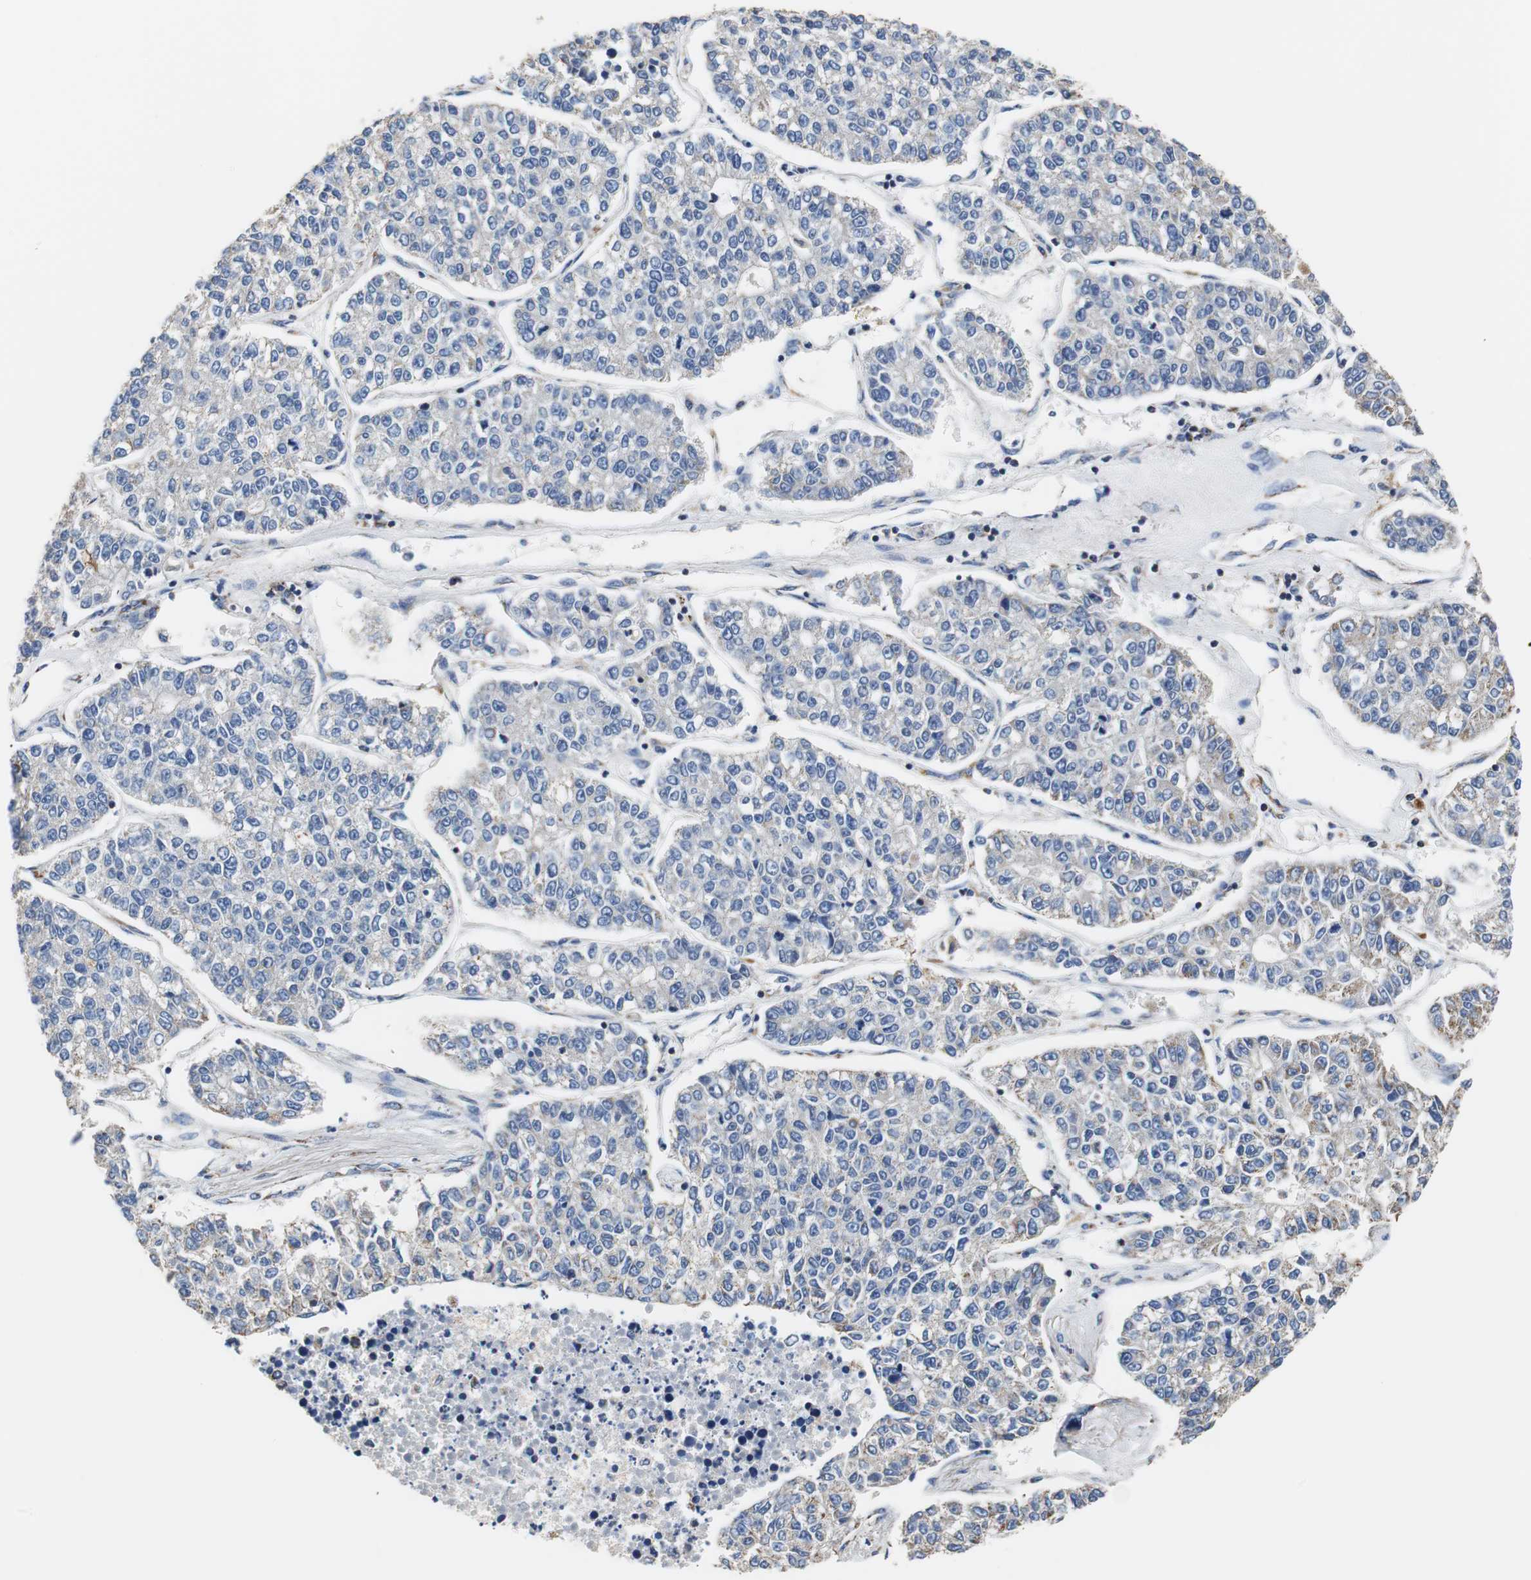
{"staining": {"intensity": "negative", "quantity": "none", "location": "none"}, "tissue": "lung cancer", "cell_type": "Tumor cells", "image_type": "cancer", "snomed": [{"axis": "morphology", "description": "Adenocarcinoma, NOS"}, {"axis": "topography", "description": "Lung"}], "caption": "Immunohistochemistry (IHC) image of lung cancer stained for a protein (brown), which reveals no expression in tumor cells. (DAB immunohistochemistry, high magnification).", "gene": "PCK1", "patient": {"sex": "male", "age": 49}}